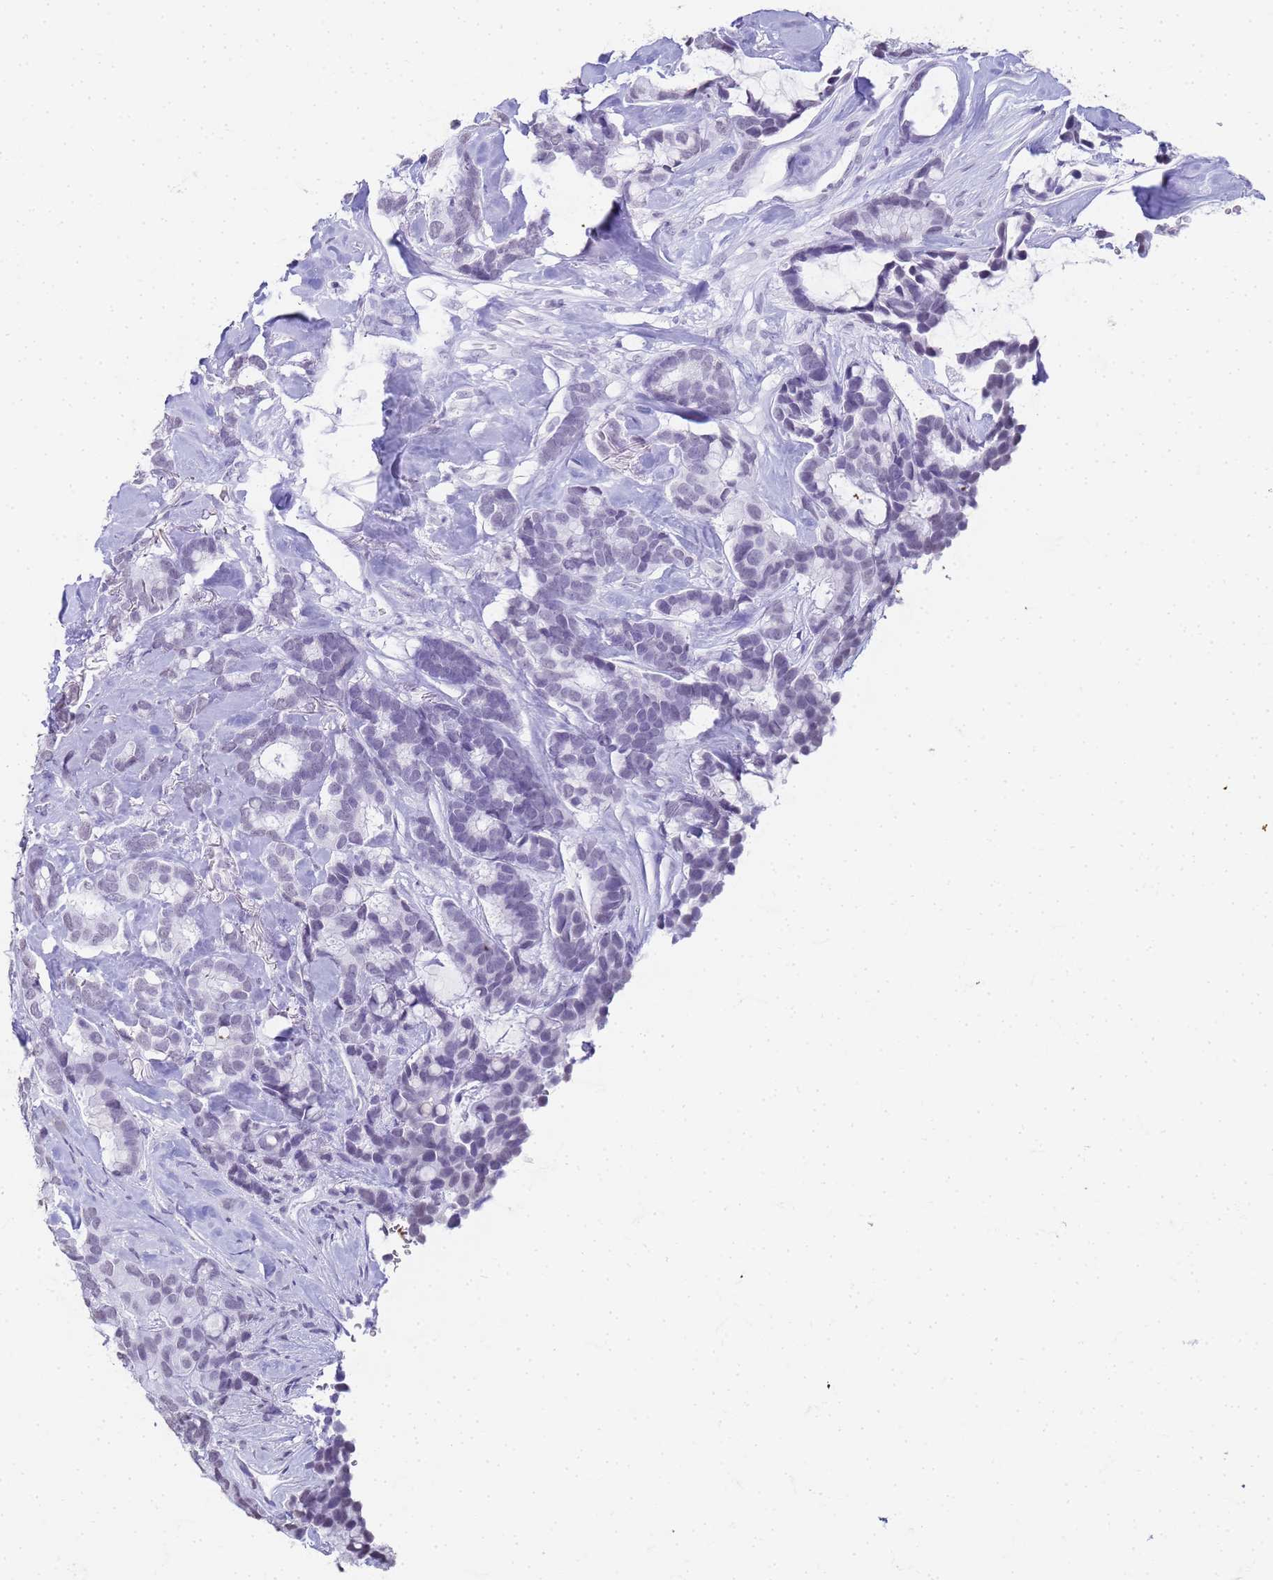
{"staining": {"intensity": "negative", "quantity": "none", "location": "none"}, "tissue": "breast cancer", "cell_type": "Tumor cells", "image_type": "cancer", "snomed": [{"axis": "morphology", "description": "Duct carcinoma"}, {"axis": "topography", "description": "Breast"}], "caption": "This histopathology image is of breast cancer (infiltrating ductal carcinoma) stained with IHC to label a protein in brown with the nuclei are counter-stained blue. There is no expression in tumor cells.", "gene": "SLC7A9", "patient": {"sex": "female", "age": 87}}